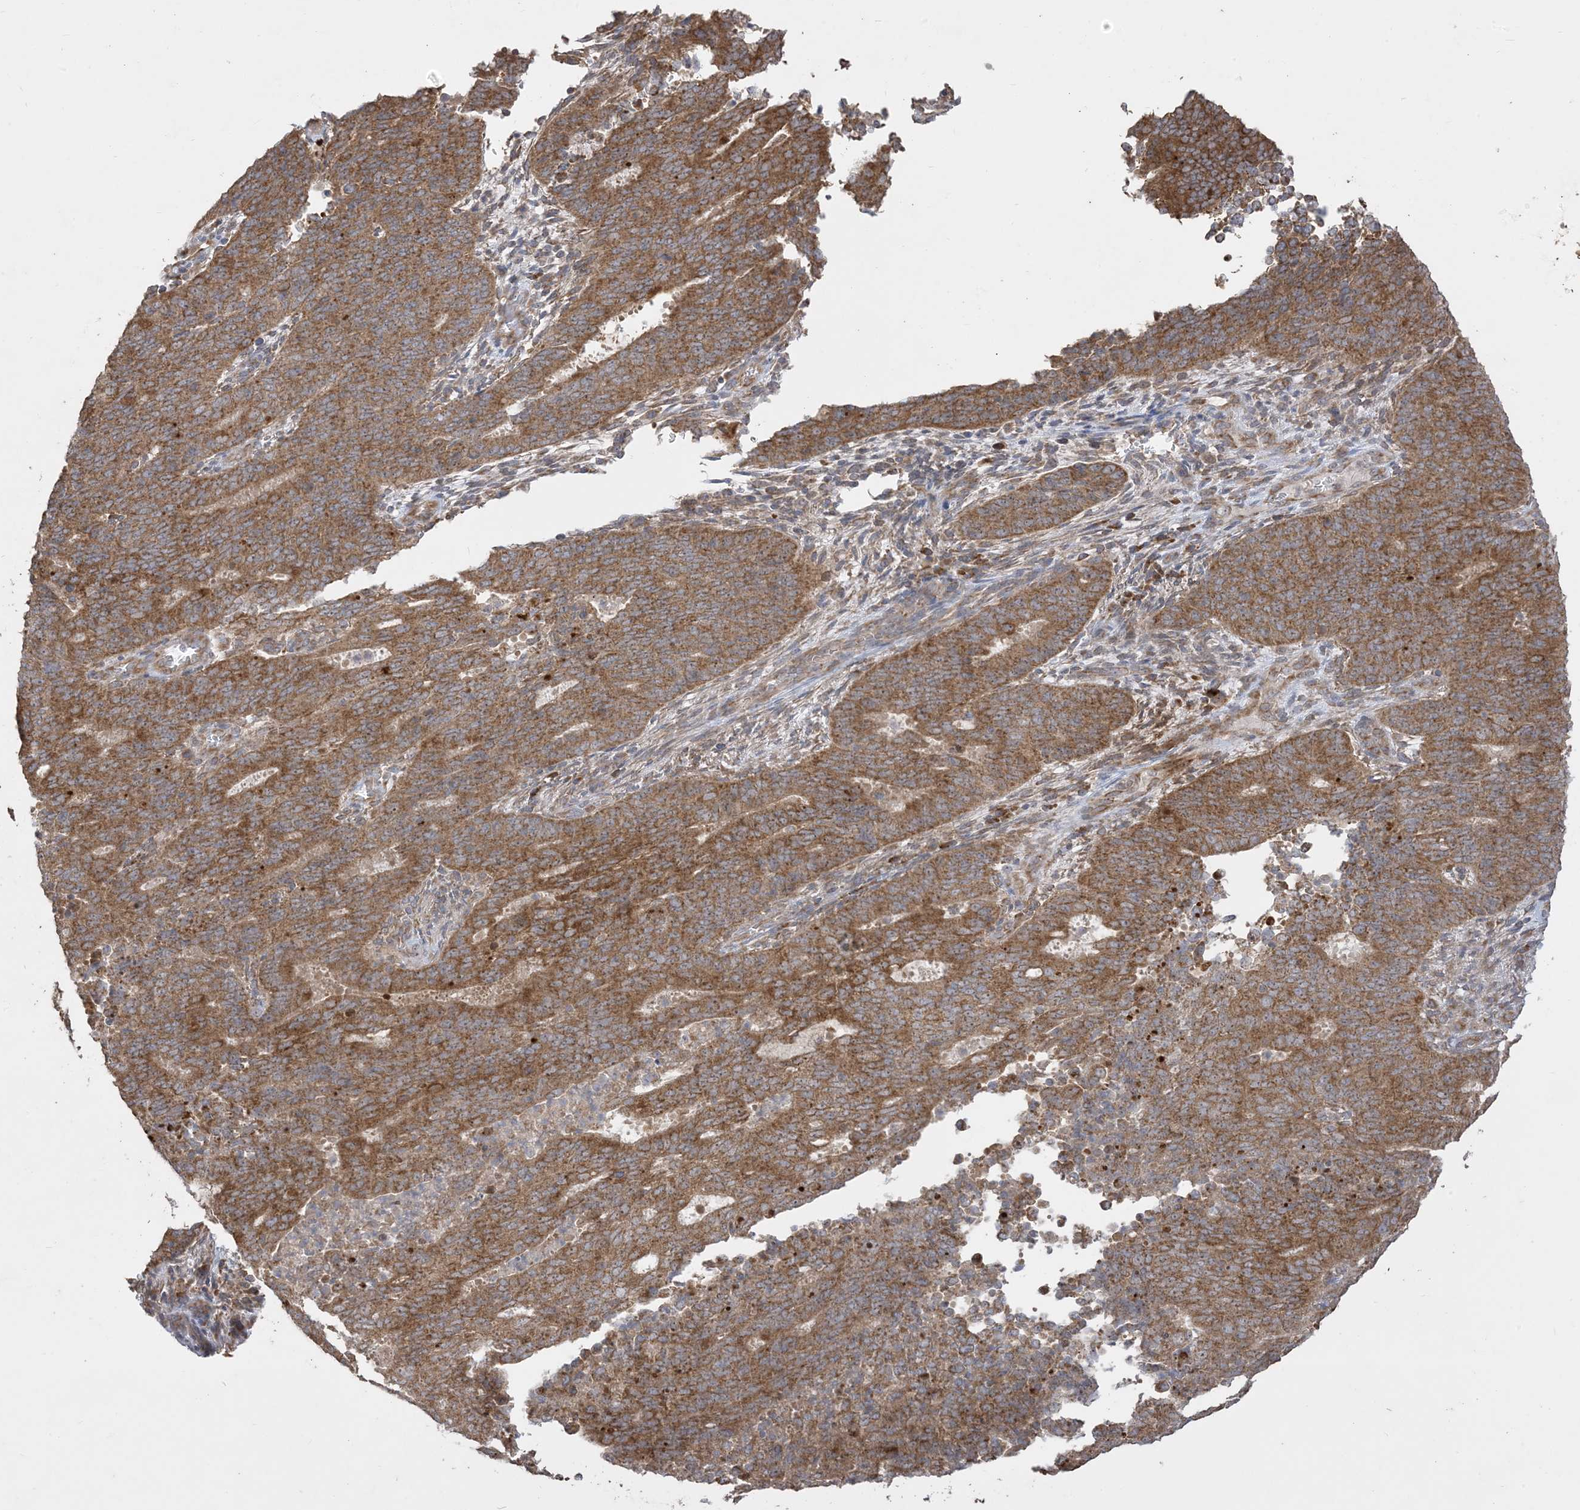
{"staining": {"intensity": "strong", "quantity": ">75%", "location": "cytoplasmic/membranous"}, "tissue": "cervical cancer", "cell_type": "Tumor cells", "image_type": "cancer", "snomed": [{"axis": "morphology", "description": "Adenocarcinoma, NOS"}, {"axis": "topography", "description": "Cervix"}], "caption": "Tumor cells exhibit strong cytoplasmic/membranous expression in approximately >75% of cells in adenocarcinoma (cervical).", "gene": "SIRT3", "patient": {"sex": "female", "age": 44}}